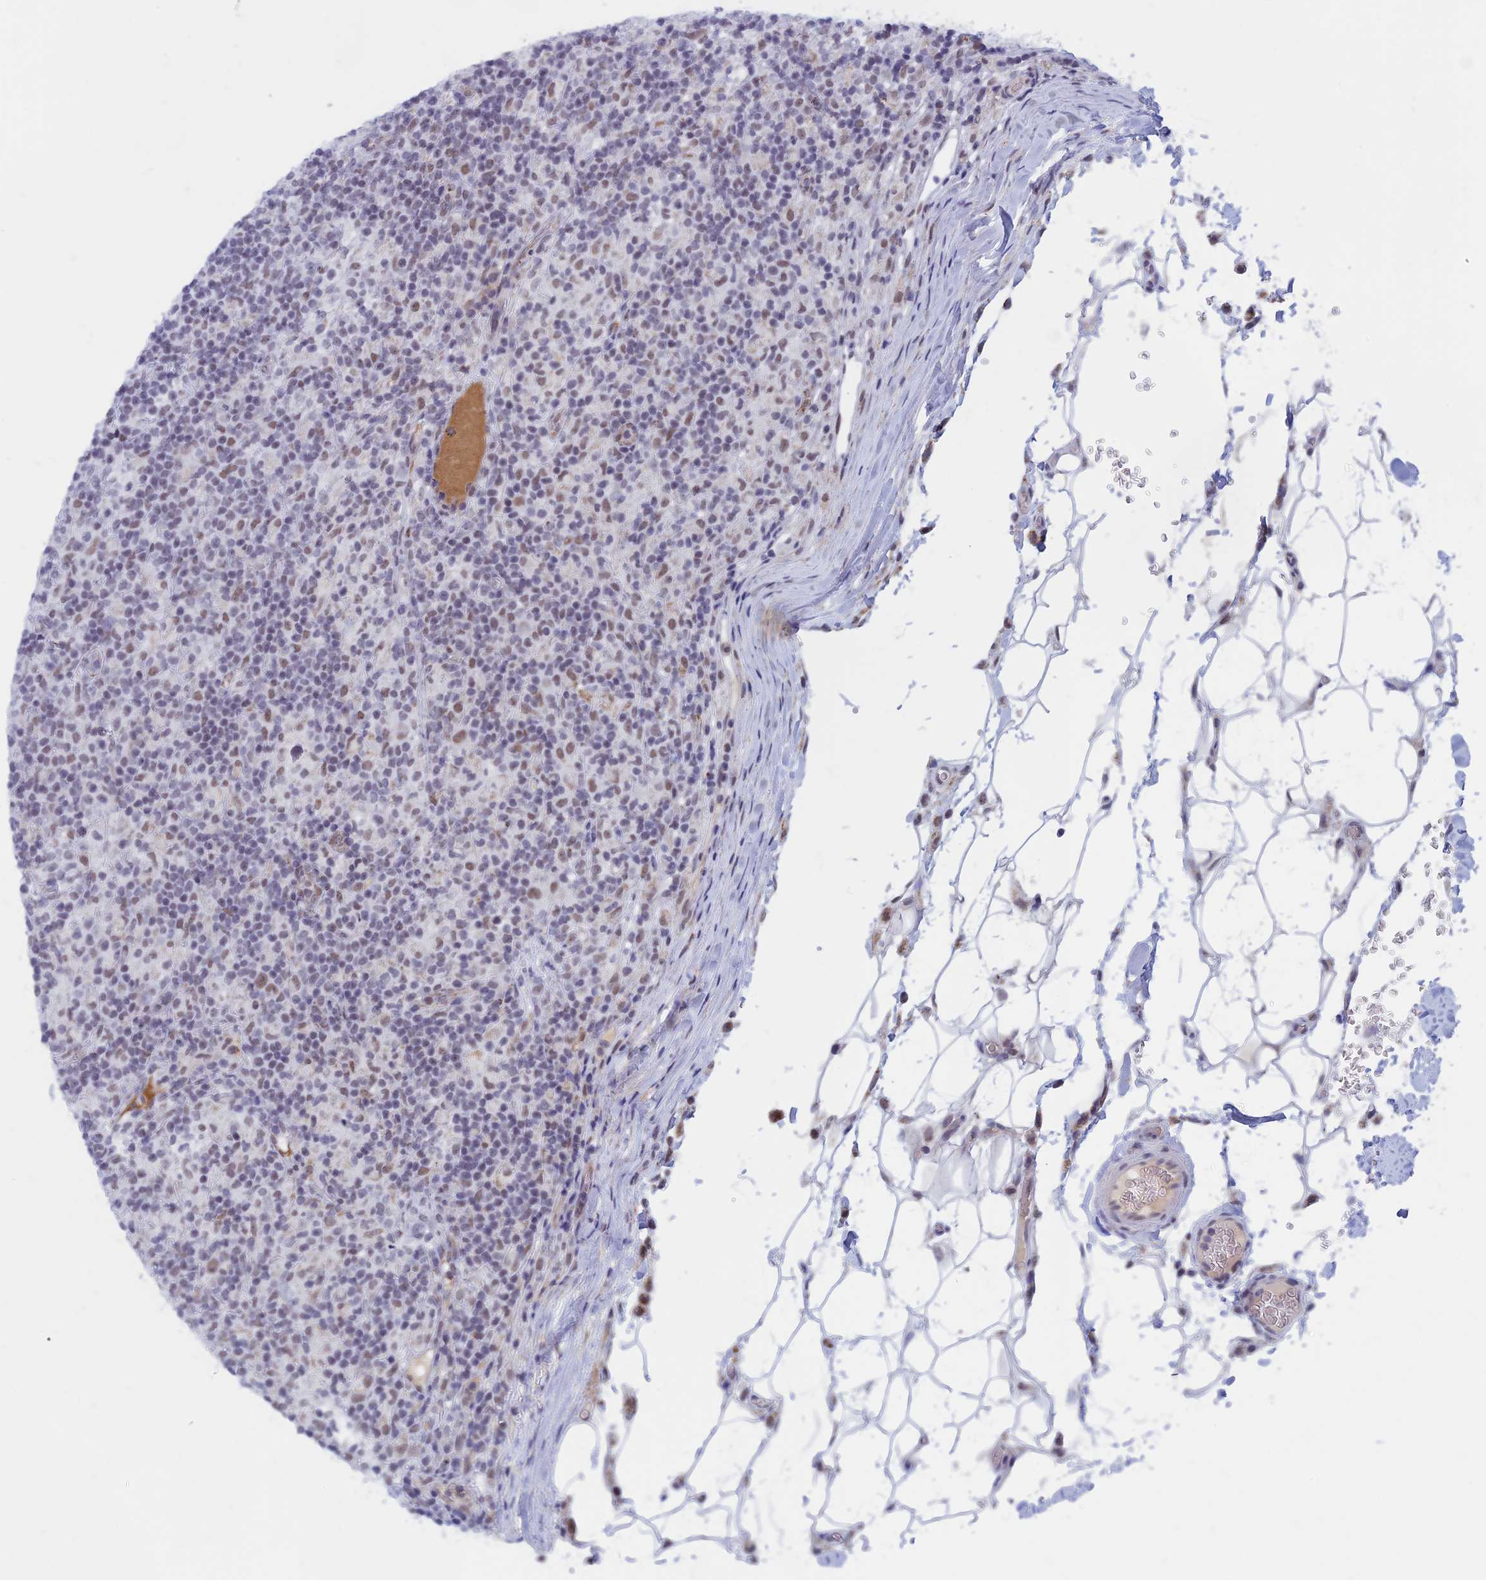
{"staining": {"intensity": "weak", "quantity": ">75%", "location": "nuclear"}, "tissue": "lymphoma", "cell_type": "Tumor cells", "image_type": "cancer", "snomed": [{"axis": "morphology", "description": "Hodgkin's disease, NOS"}, {"axis": "topography", "description": "Lymph node"}], "caption": "Tumor cells exhibit weak nuclear positivity in about >75% of cells in lymphoma. The staining was performed using DAB to visualize the protein expression in brown, while the nuclei were stained in blue with hematoxylin (Magnification: 20x).", "gene": "ASH2L", "patient": {"sex": "male", "age": 70}}